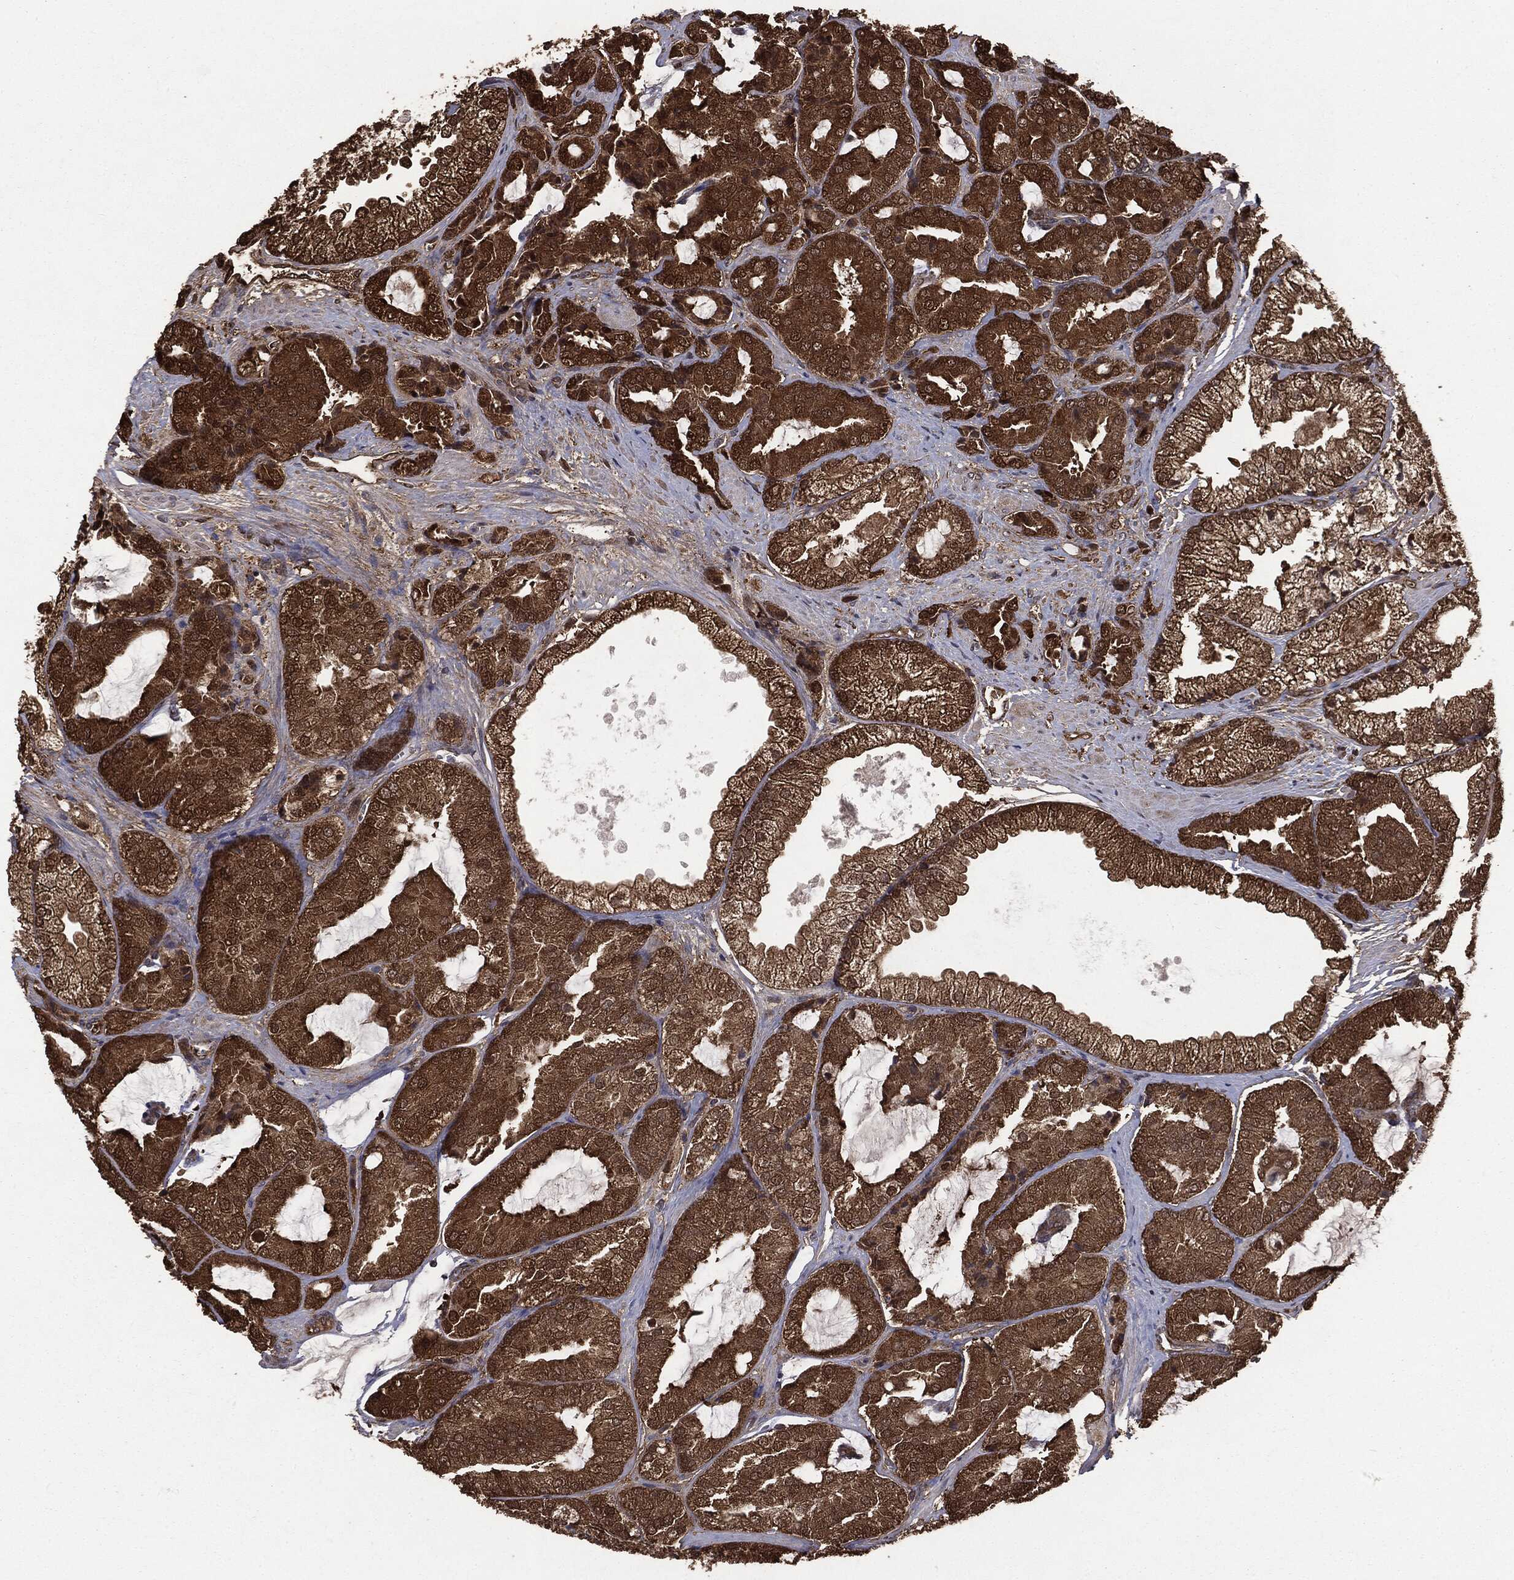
{"staining": {"intensity": "strong", "quantity": ">75%", "location": "cytoplasmic/membranous"}, "tissue": "prostate cancer", "cell_type": "Tumor cells", "image_type": "cancer", "snomed": [{"axis": "morphology", "description": "Adenocarcinoma, High grade"}, {"axis": "topography", "description": "Prostate"}], "caption": "Brown immunohistochemical staining in human adenocarcinoma (high-grade) (prostate) reveals strong cytoplasmic/membranous staining in approximately >75% of tumor cells. The protein is stained brown, and the nuclei are stained in blue (DAB IHC with brightfield microscopy, high magnification).", "gene": "NME1", "patient": {"sex": "male", "age": 68}}